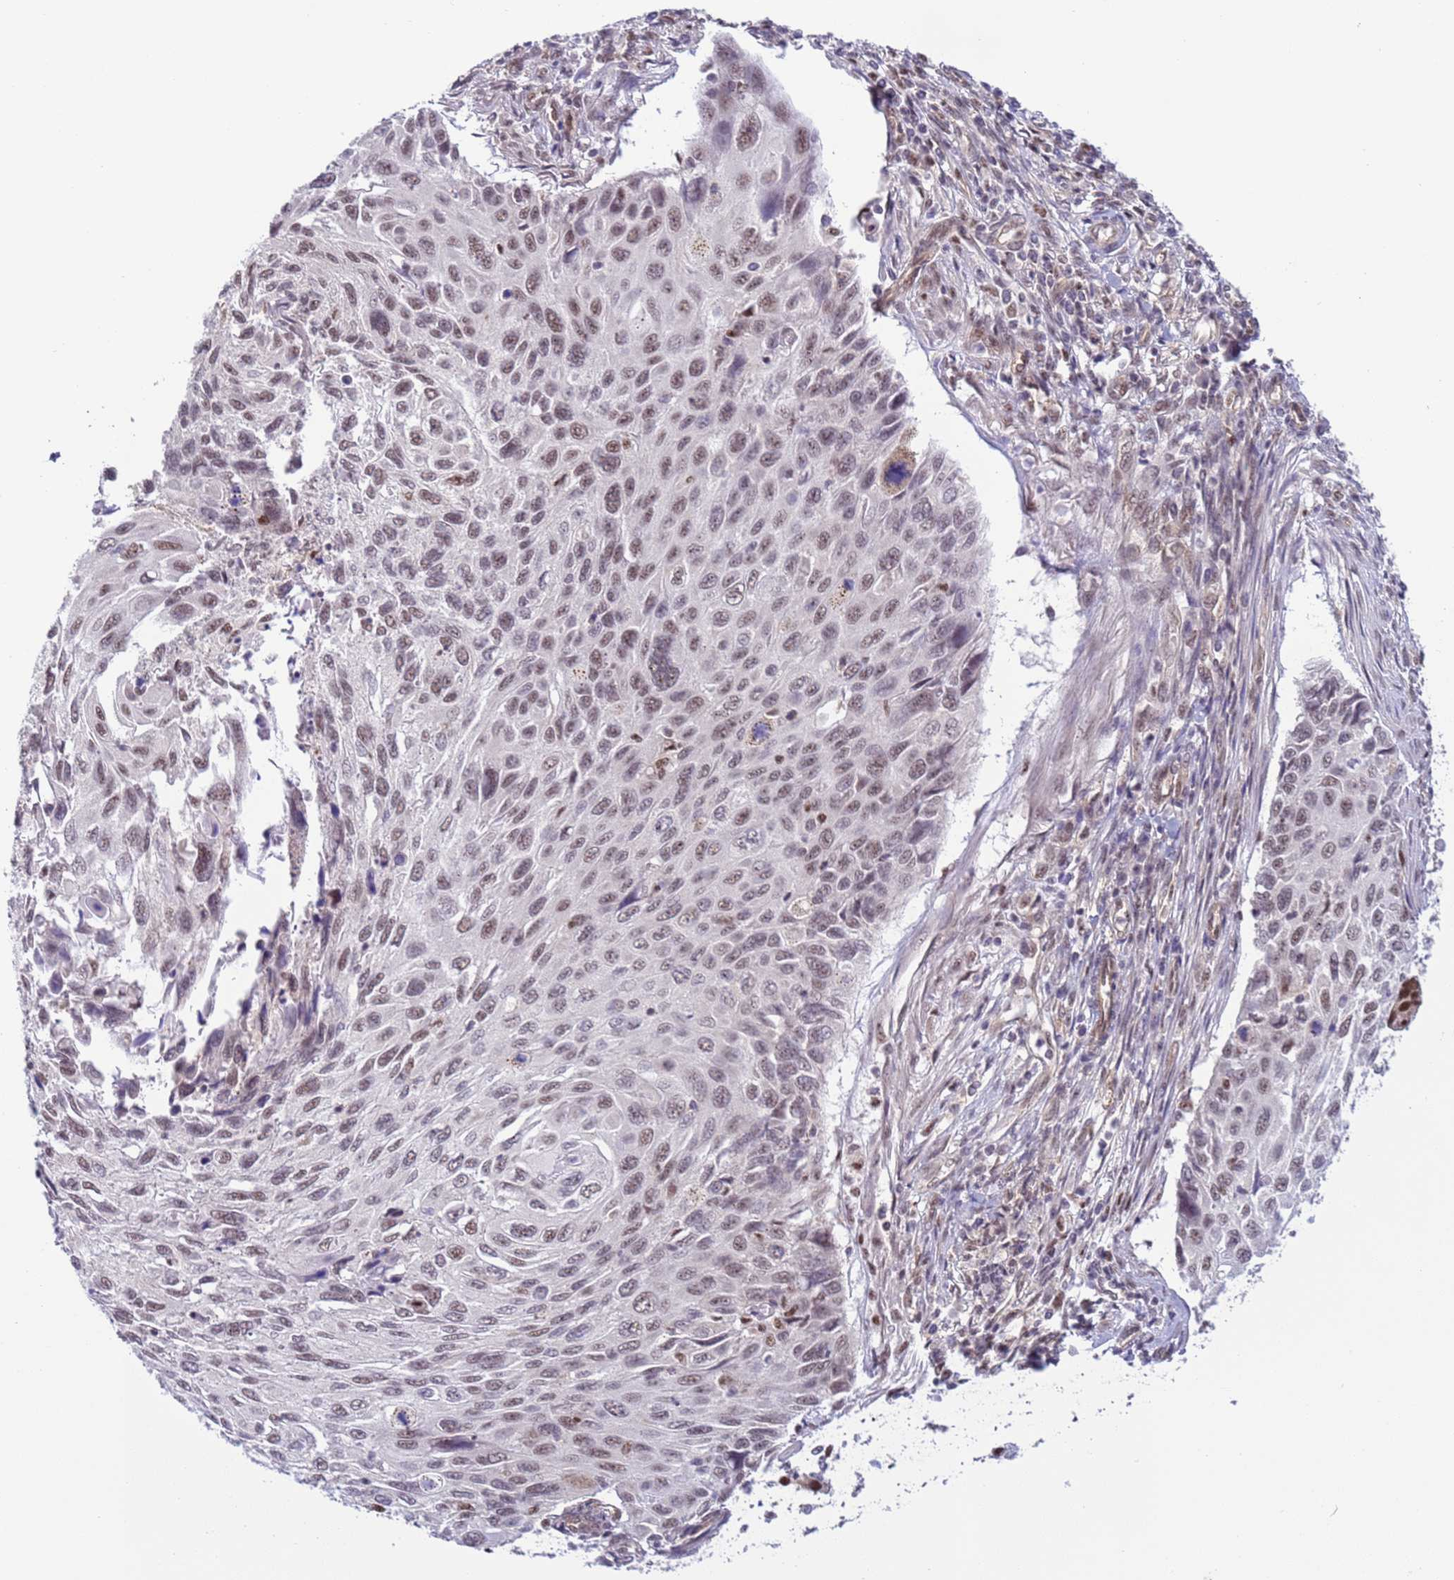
{"staining": {"intensity": "moderate", "quantity": "25%-75%", "location": "nuclear"}, "tissue": "cervical cancer", "cell_type": "Tumor cells", "image_type": "cancer", "snomed": [{"axis": "morphology", "description": "Squamous cell carcinoma, NOS"}, {"axis": "topography", "description": "Cervix"}], "caption": "This photomicrograph reveals immunohistochemistry (IHC) staining of human cervical squamous cell carcinoma, with medium moderate nuclear staining in about 25%-75% of tumor cells.", "gene": "PRPF6", "patient": {"sex": "female", "age": 70}}